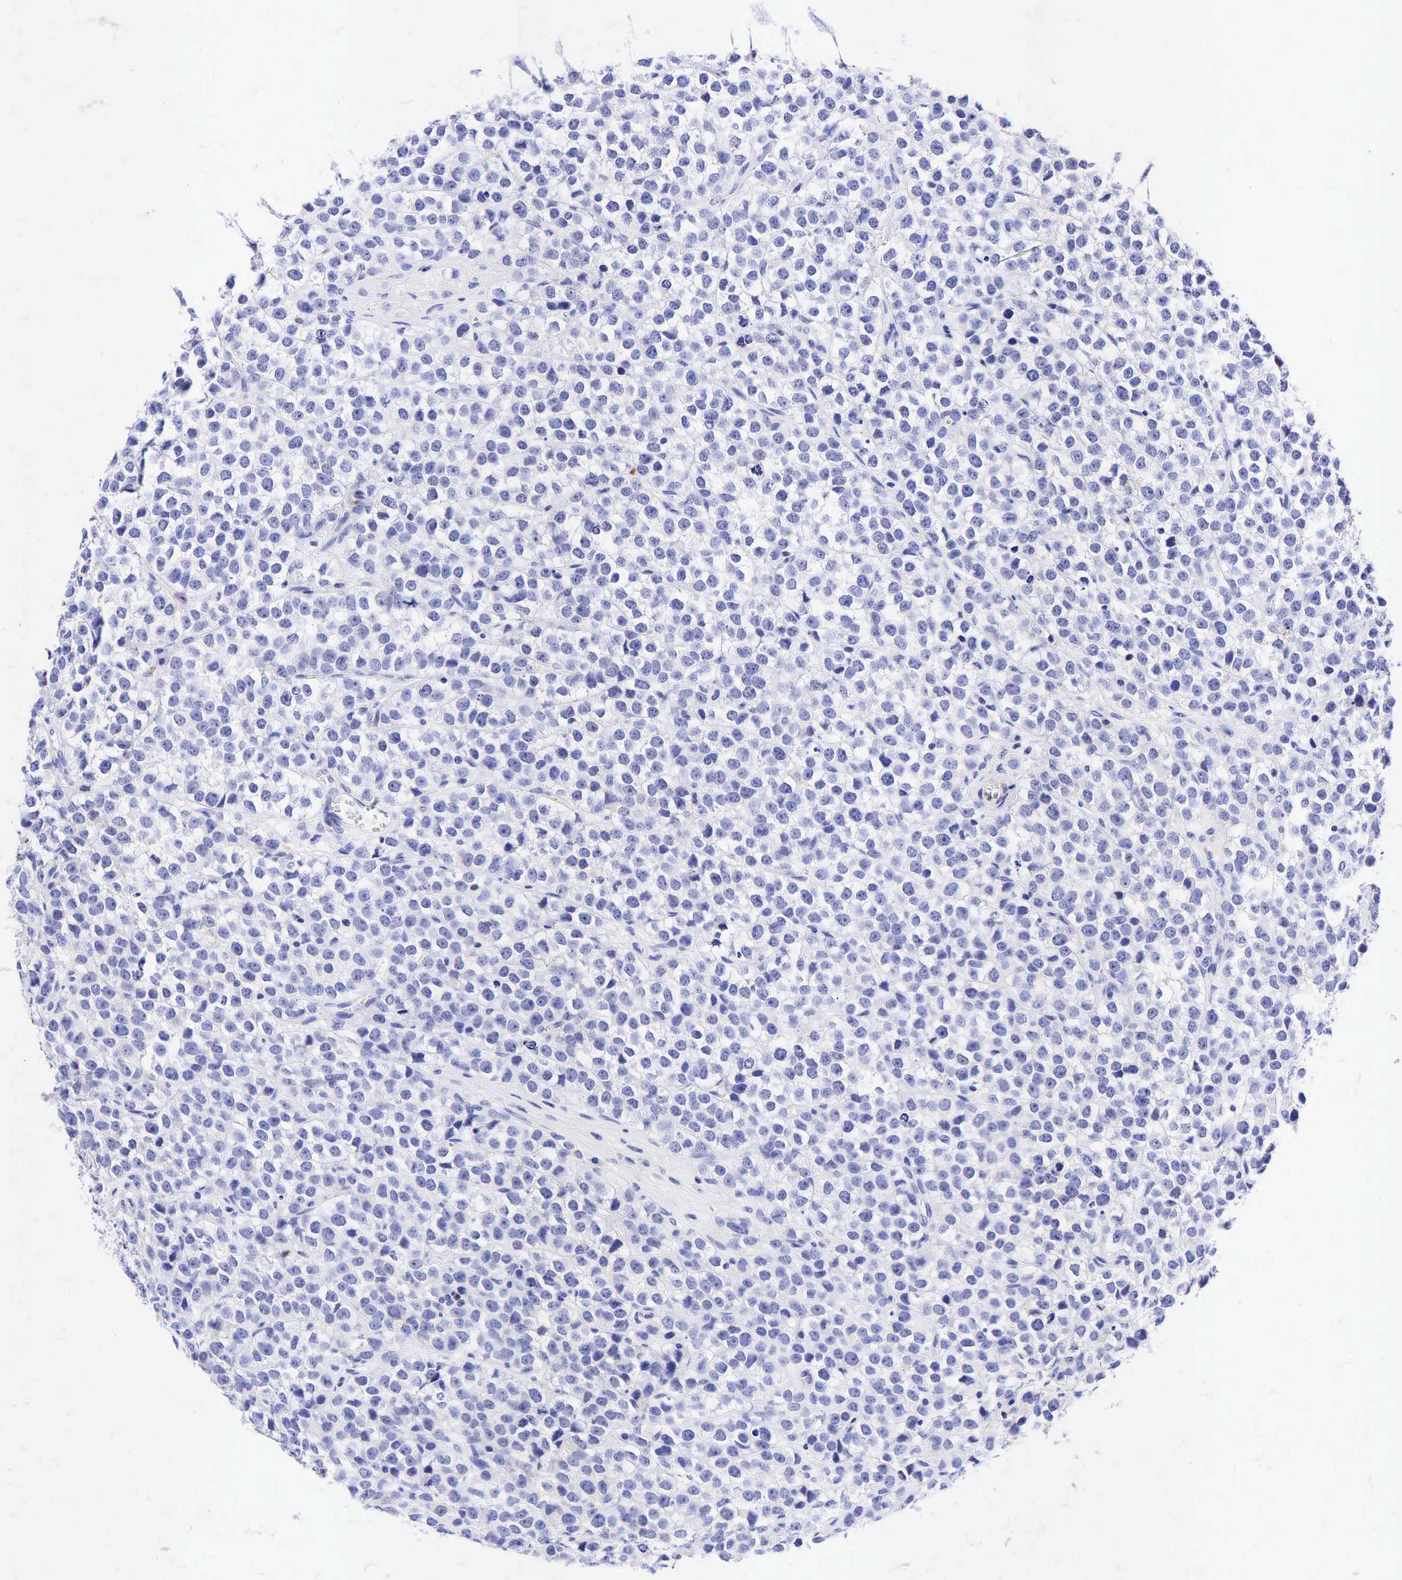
{"staining": {"intensity": "negative", "quantity": "none", "location": "none"}, "tissue": "testis cancer", "cell_type": "Tumor cells", "image_type": "cancer", "snomed": [{"axis": "morphology", "description": "Seminoma, NOS"}, {"axis": "topography", "description": "Testis"}], "caption": "This is a photomicrograph of immunohistochemistry staining of testis cancer (seminoma), which shows no positivity in tumor cells.", "gene": "TNFRSF8", "patient": {"sex": "male", "age": 25}}